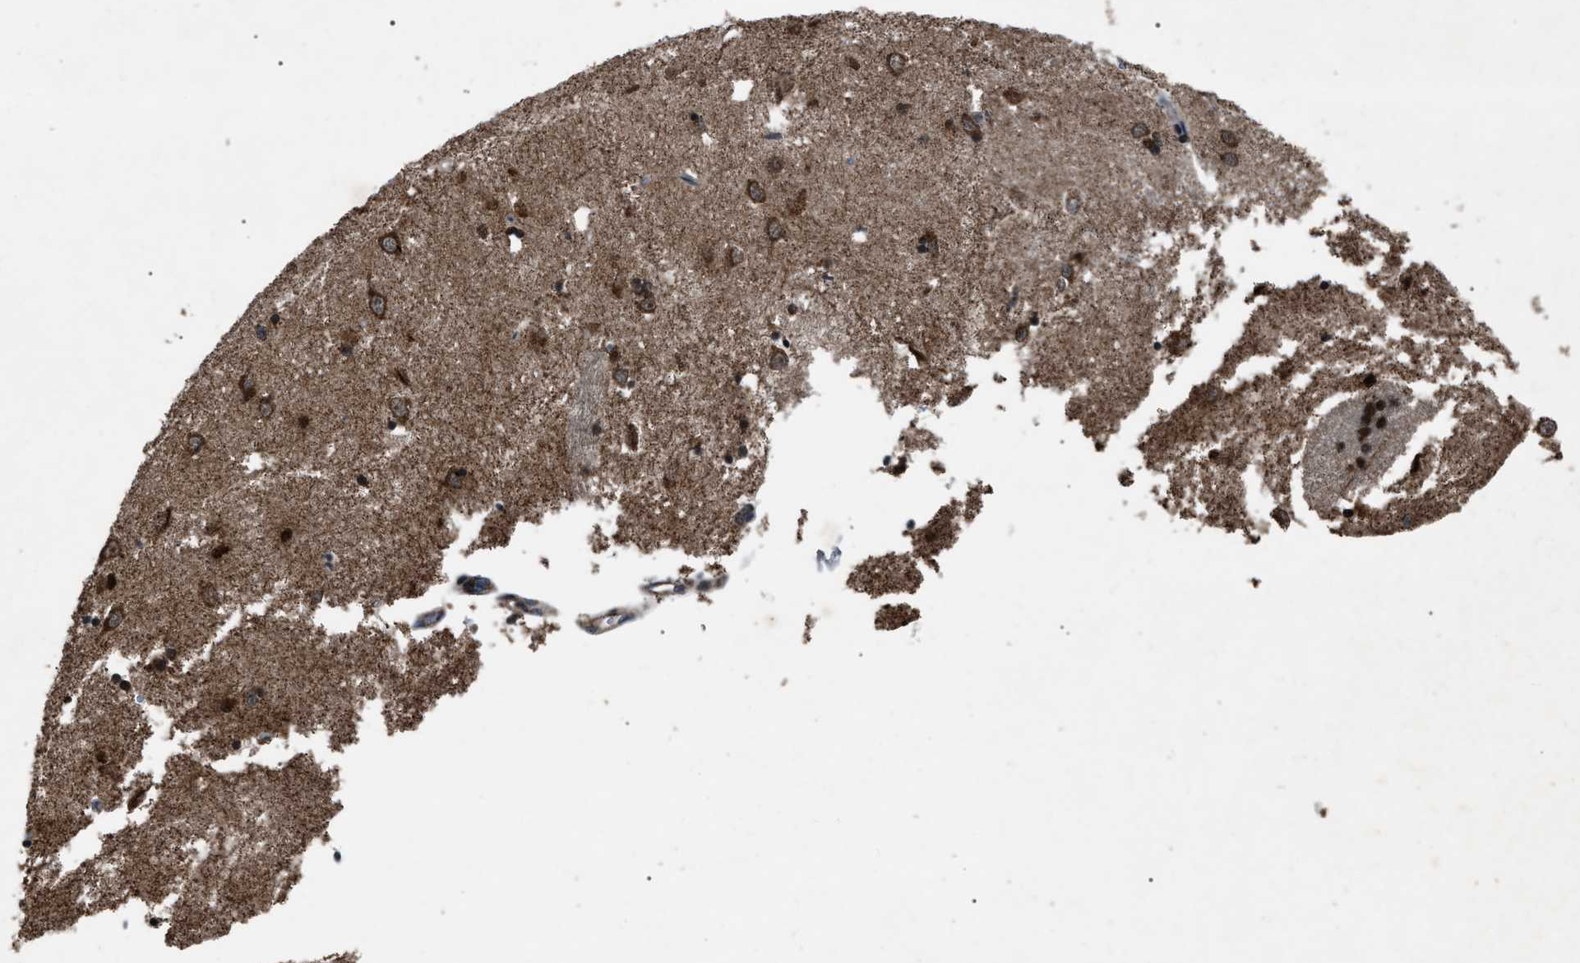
{"staining": {"intensity": "moderate", "quantity": "25%-75%", "location": "cytoplasmic/membranous"}, "tissue": "caudate", "cell_type": "Glial cells", "image_type": "normal", "snomed": [{"axis": "morphology", "description": "Normal tissue, NOS"}, {"axis": "topography", "description": "Lateral ventricle wall"}], "caption": "The photomicrograph displays a brown stain indicating the presence of a protein in the cytoplasmic/membranous of glial cells in caudate. Nuclei are stained in blue.", "gene": "ZFAND2A", "patient": {"sex": "female", "age": 19}}